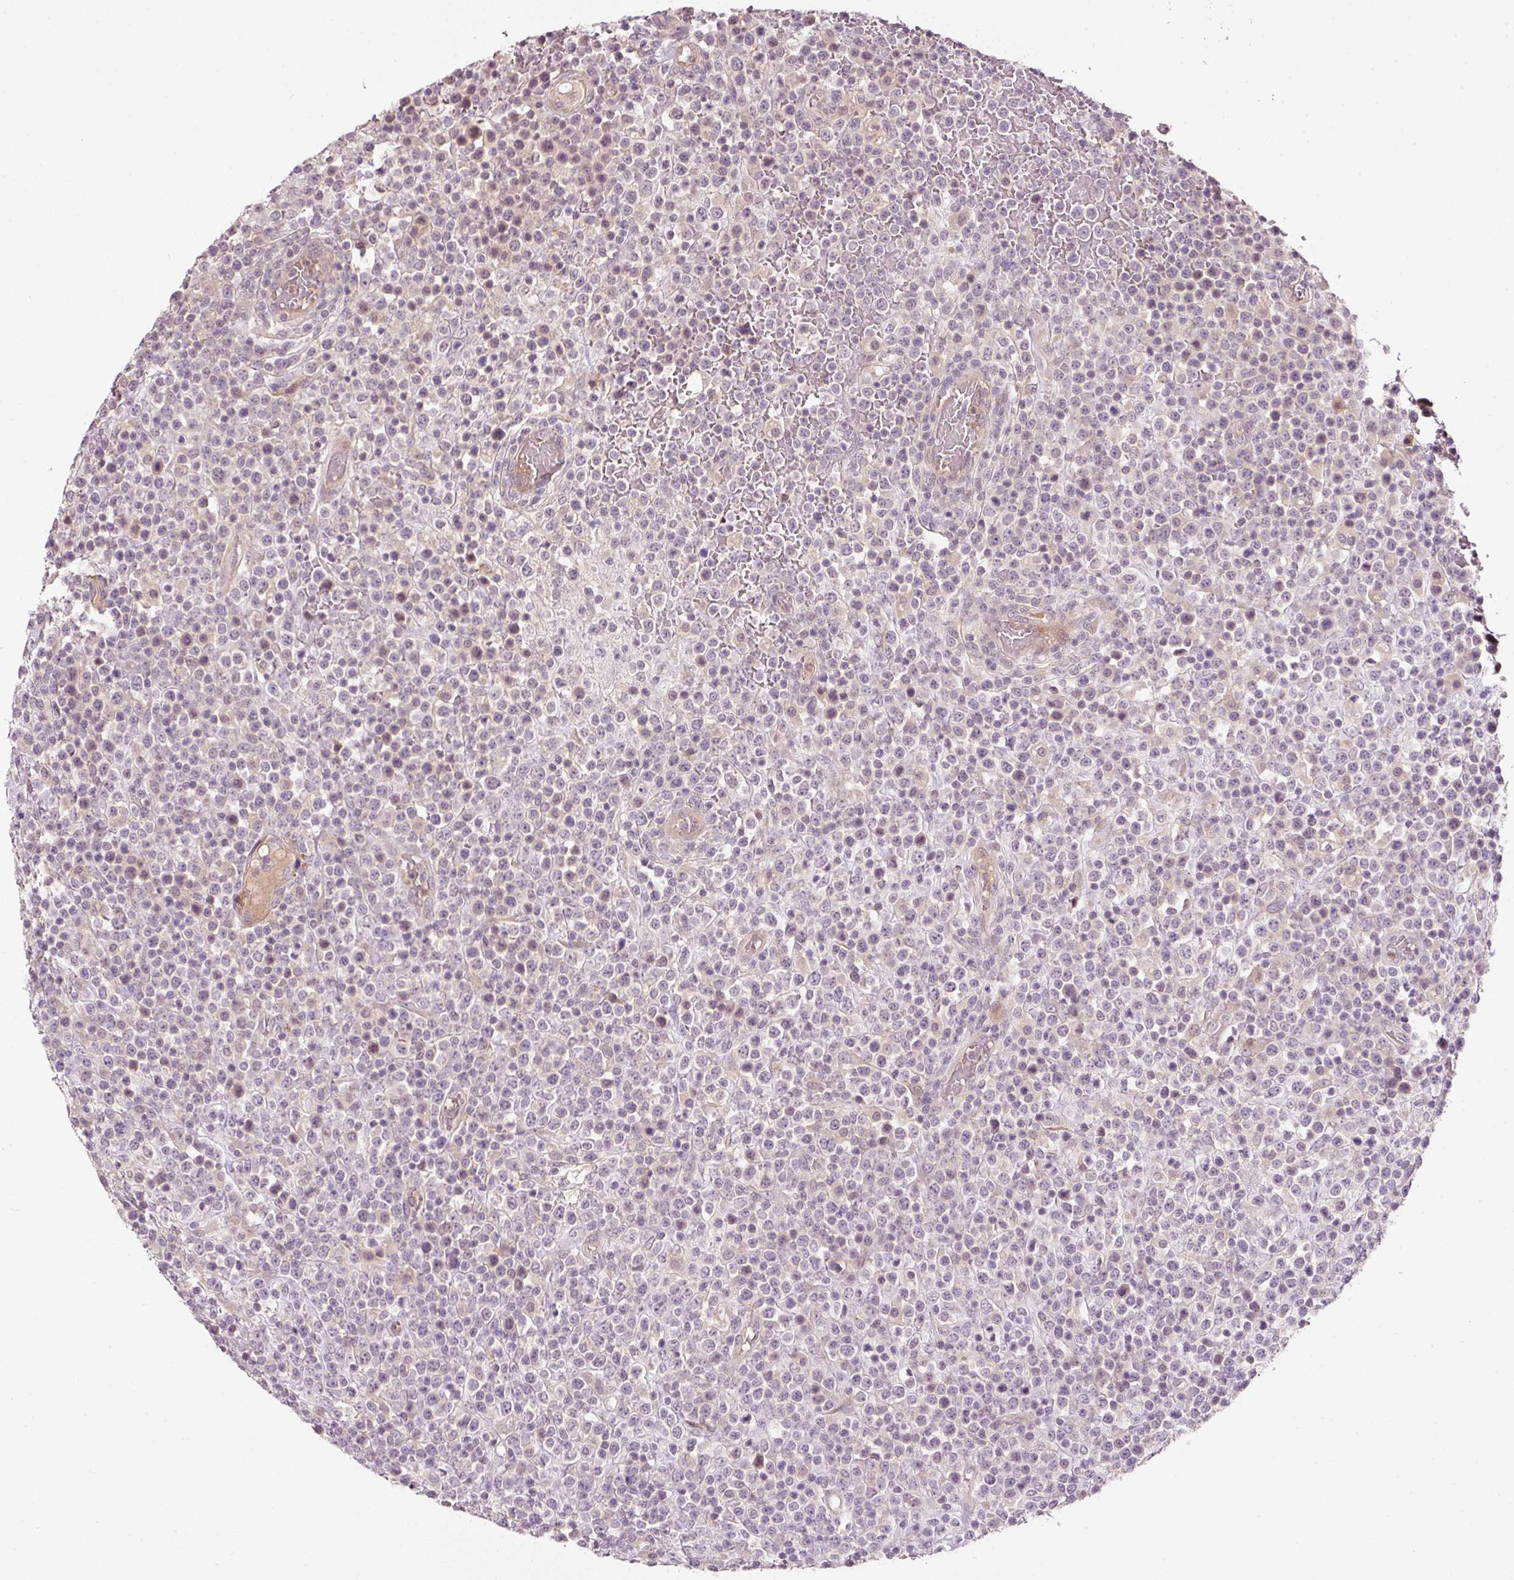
{"staining": {"intensity": "negative", "quantity": "none", "location": "none"}, "tissue": "lymphoma", "cell_type": "Tumor cells", "image_type": "cancer", "snomed": [{"axis": "morphology", "description": "Malignant lymphoma, non-Hodgkin's type, High grade"}, {"axis": "topography", "description": "Colon"}], "caption": "Protein analysis of high-grade malignant lymphoma, non-Hodgkin's type demonstrates no significant expression in tumor cells.", "gene": "TIRAP", "patient": {"sex": "female", "age": 53}}